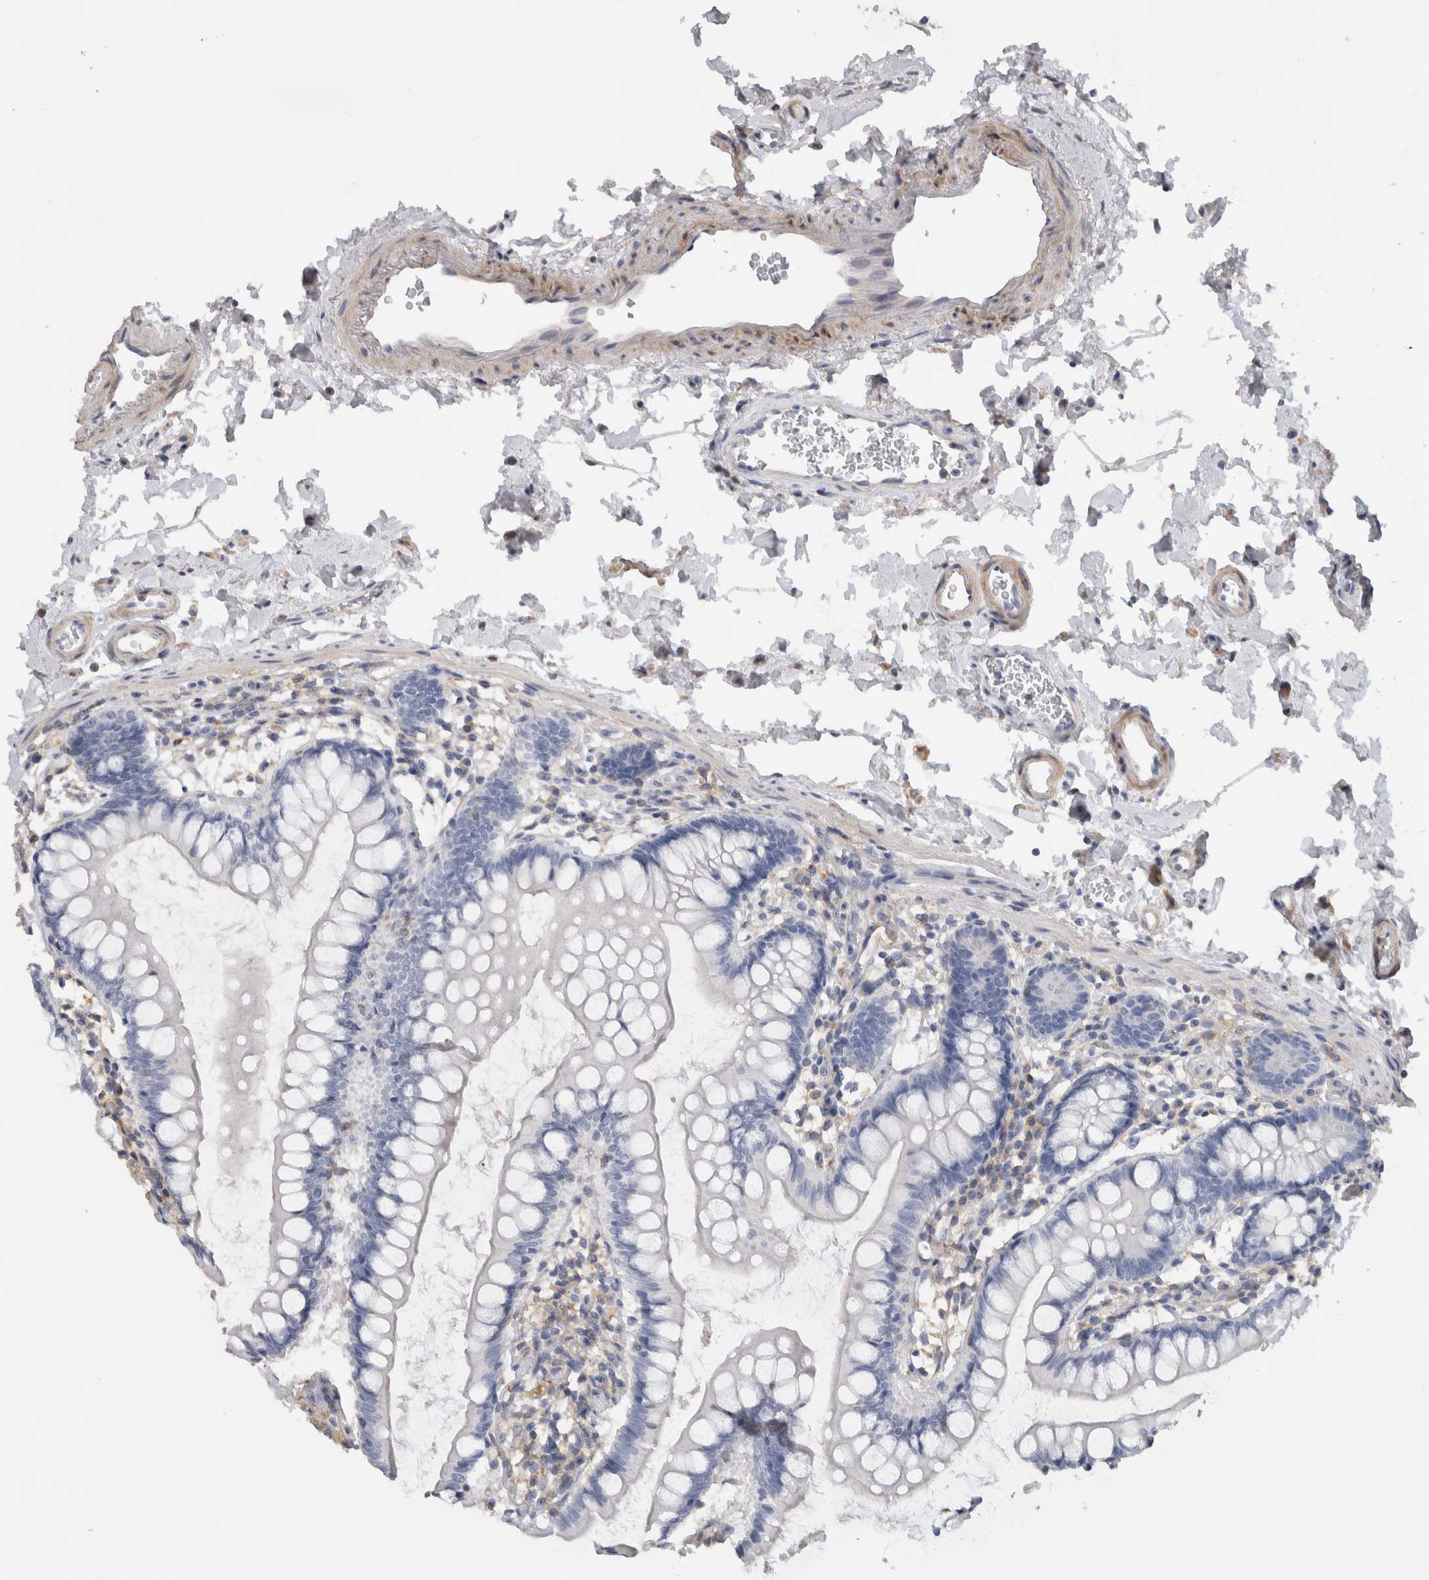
{"staining": {"intensity": "negative", "quantity": "none", "location": "none"}, "tissue": "small intestine", "cell_type": "Glandular cells", "image_type": "normal", "snomed": [{"axis": "morphology", "description": "Normal tissue, NOS"}, {"axis": "topography", "description": "Small intestine"}], "caption": "High magnification brightfield microscopy of unremarkable small intestine stained with DAB (brown) and counterstained with hematoxylin (blue): glandular cells show no significant positivity. (Brightfield microscopy of DAB (3,3'-diaminobenzidine) immunohistochemistry at high magnification).", "gene": "SCRN1", "patient": {"sex": "female", "age": 84}}